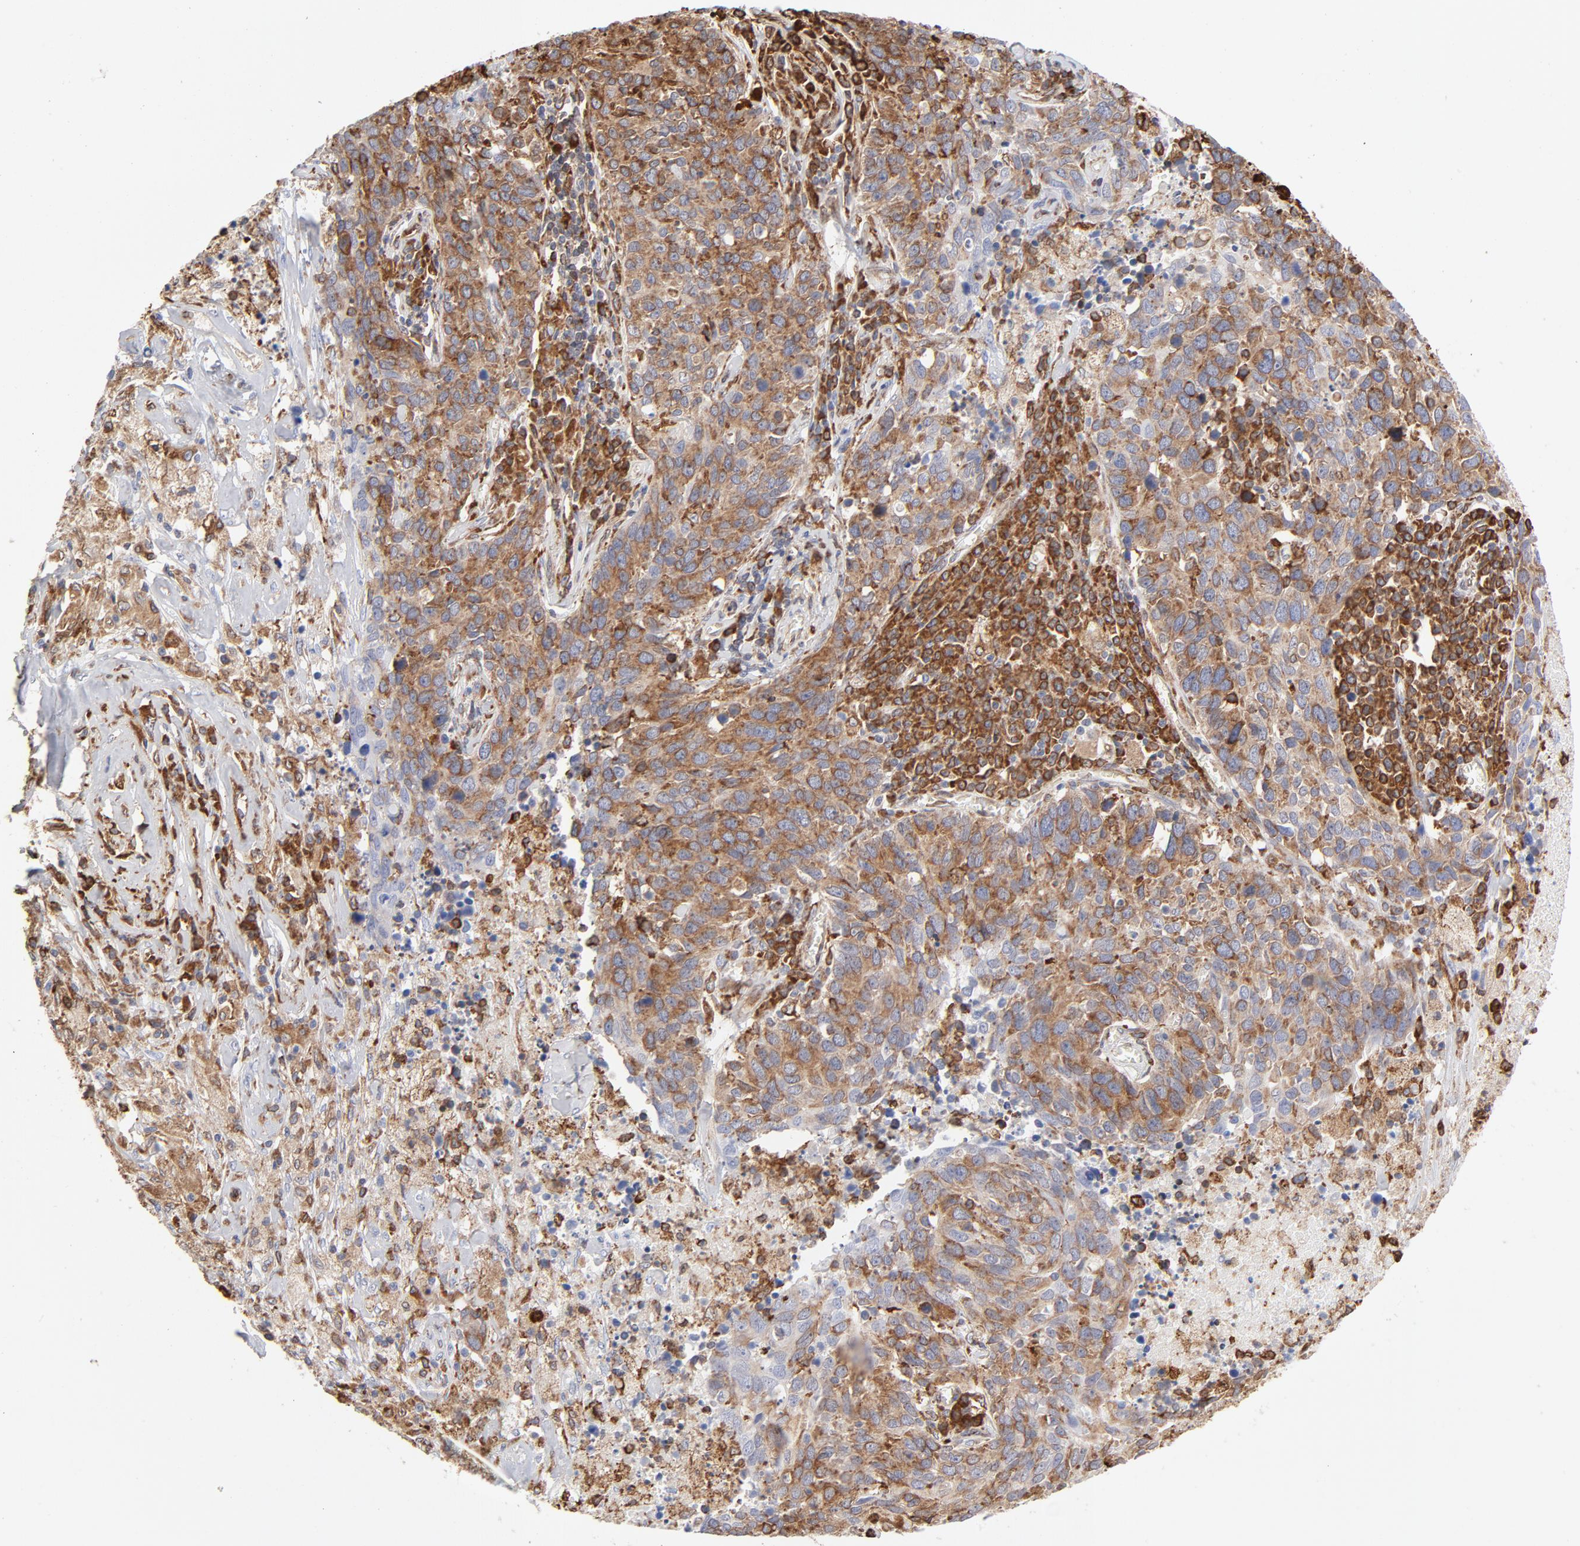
{"staining": {"intensity": "moderate", "quantity": ">75%", "location": "cytoplasmic/membranous"}, "tissue": "lung cancer", "cell_type": "Tumor cells", "image_type": "cancer", "snomed": [{"axis": "morphology", "description": "Neoplasm, malignant, NOS"}, {"axis": "topography", "description": "Lung"}], "caption": "Protein expression analysis of human lung neoplasm (malignant) reveals moderate cytoplasmic/membranous positivity in about >75% of tumor cells.", "gene": "CANX", "patient": {"sex": "female", "age": 76}}